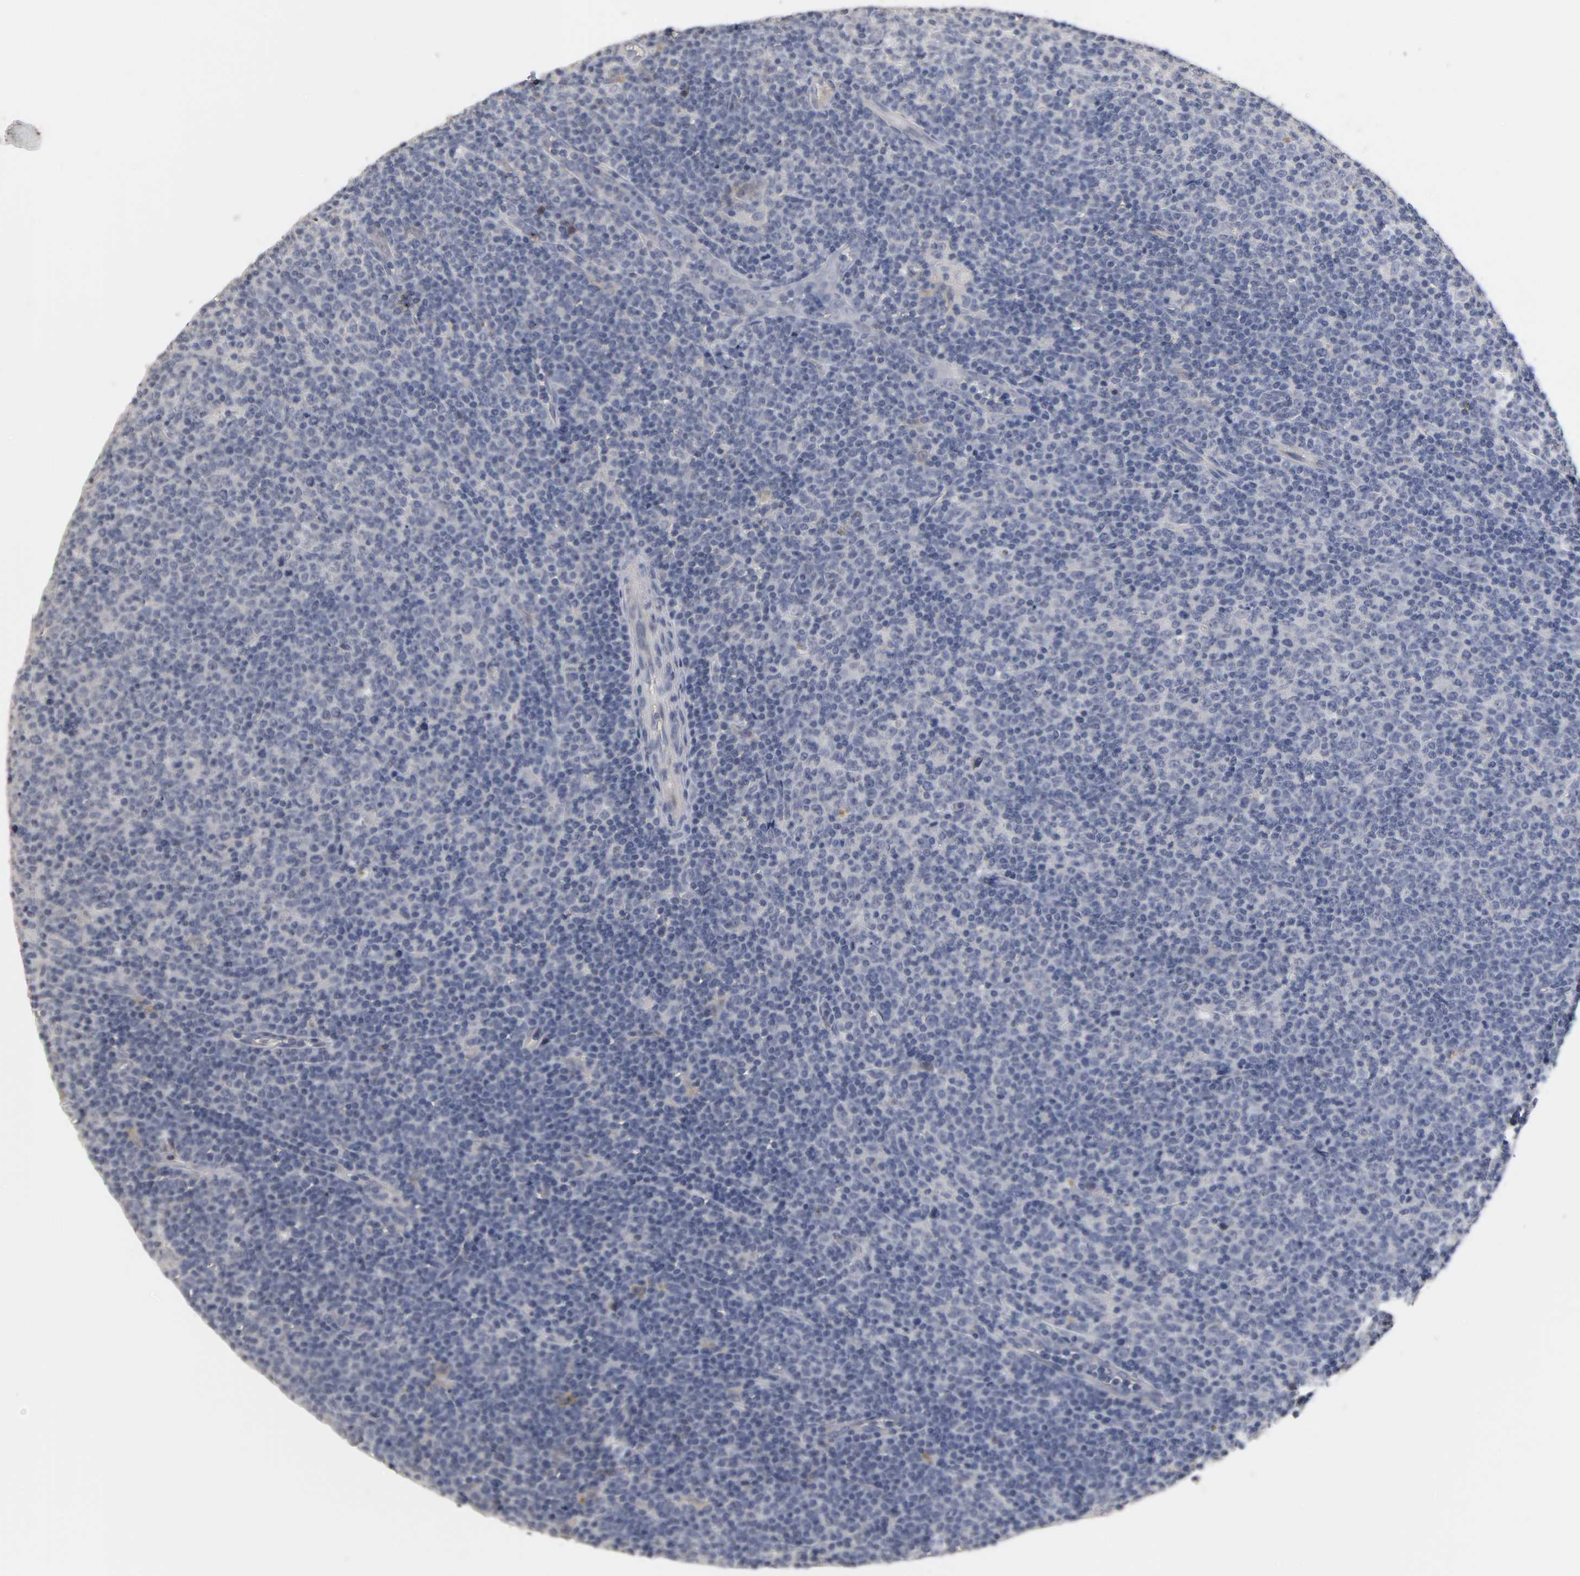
{"staining": {"intensity": "weak", "quantity": "<25%", "location": "cytoplasmic/membranous"}, "tissue": "lymphoma", "cell_type": "Tumor cells", "image_type": "cancer", "snomed": [{"axis": "morphology", "description": "Malignant lymphoma, non-Hodgkin's type, Low grade"}, {"axis": "topography", "description": "Lymph node"}], "caption": "This is an IHC histopathology image of human low-grade malignant lymphoma, non-Hodgkin's type. There is no expression in tumor cells.", "gene": "OVOL1", "patient": {"sex": "male", "age": 70}}